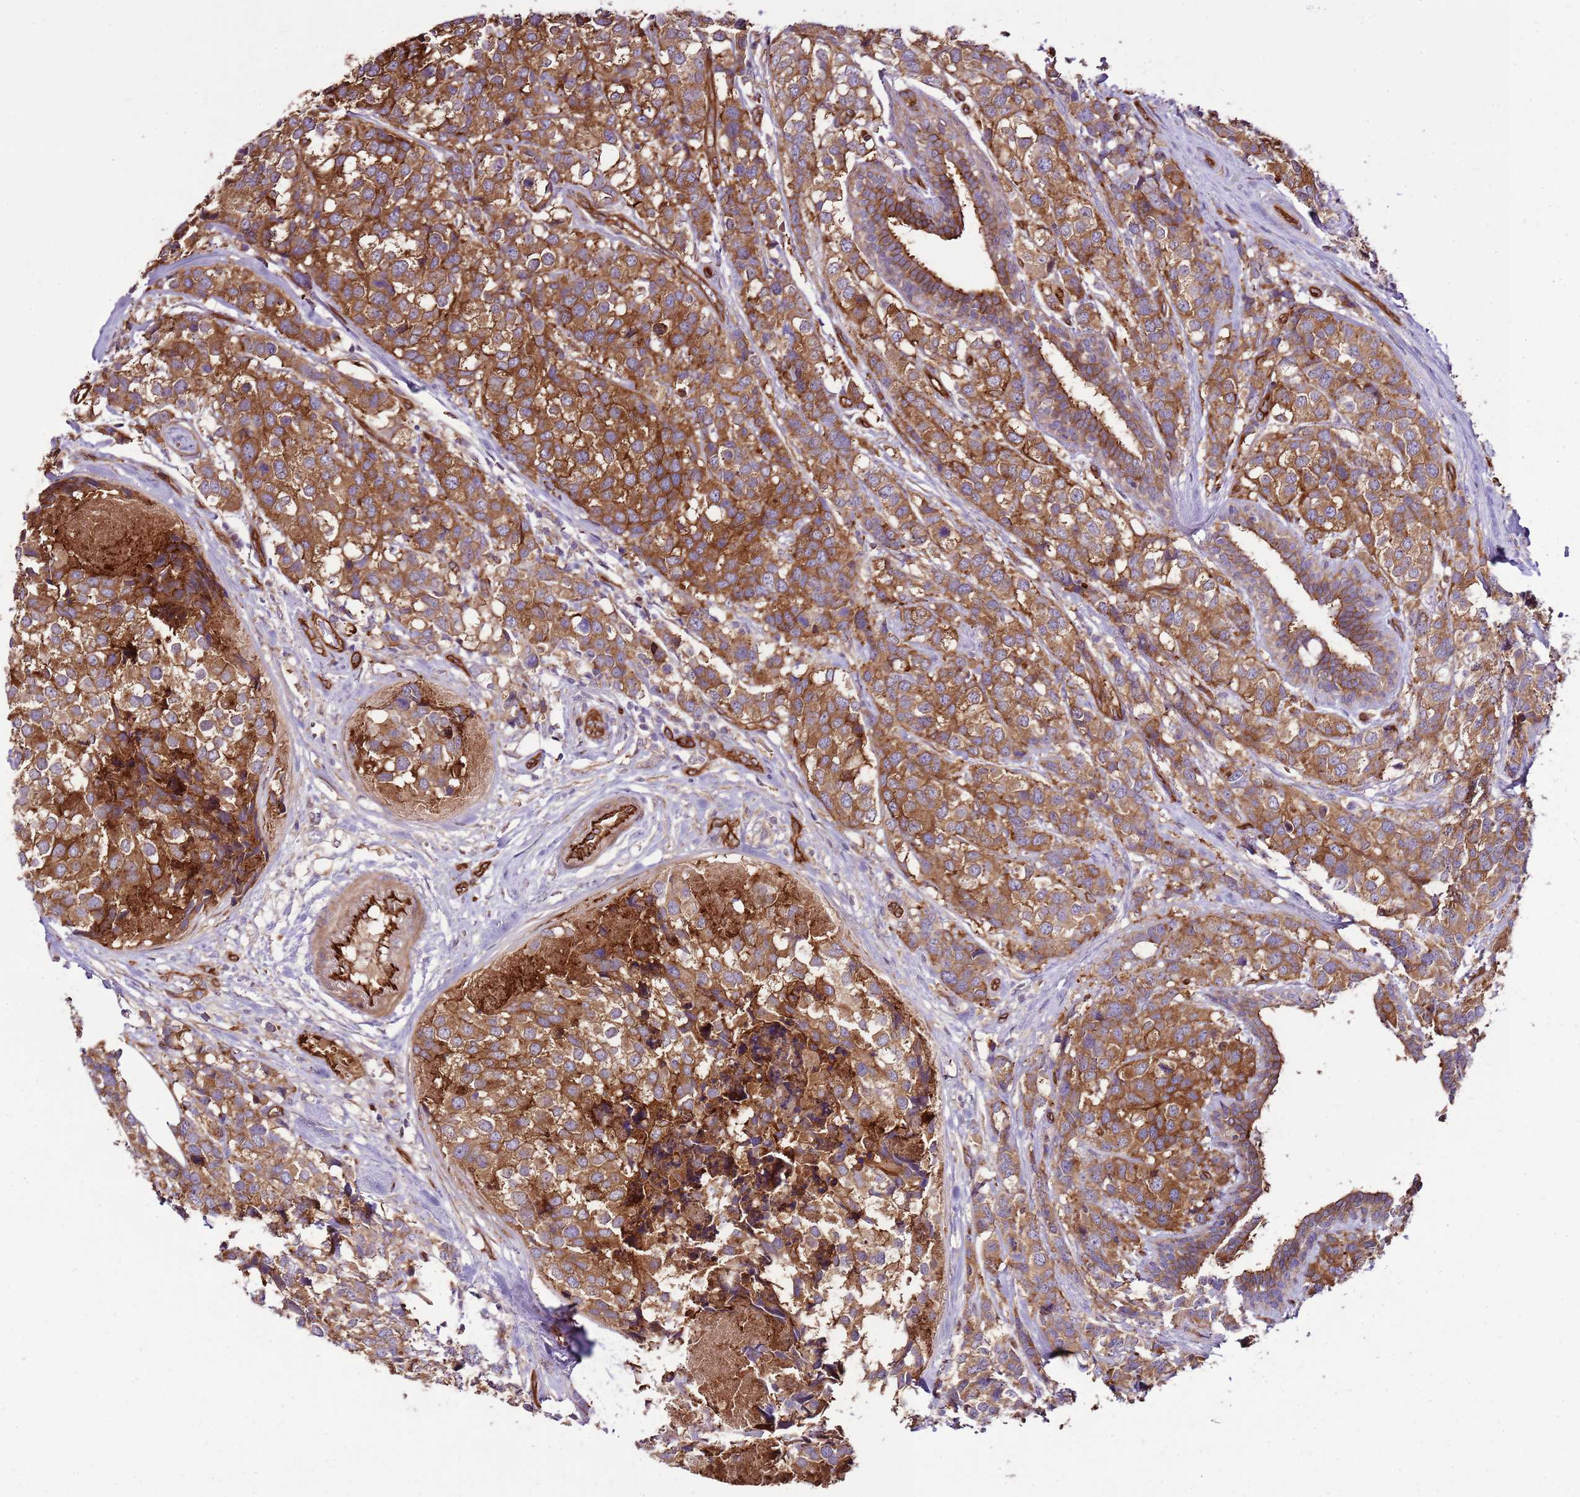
{"staining": {"intensity": "strong", "quantity": ">75%", "location": "cytoplasmic/membranous"}, "tissue": "breast cancer", "cell_type": "Tumor cells", "image_type": "cancer", "snomed": [{"axis": "morphology", "description": "Lobular carcinoma"}, {"axis": "topography", "description": "Breast"}], "caption": "An image of human breast cancer stained for a protein demonstrates strong cytoplasmic/membranous brown staining in tumor cells.", "gene": "ZNF827", "patient": {"sex": "female", "age": 59}}